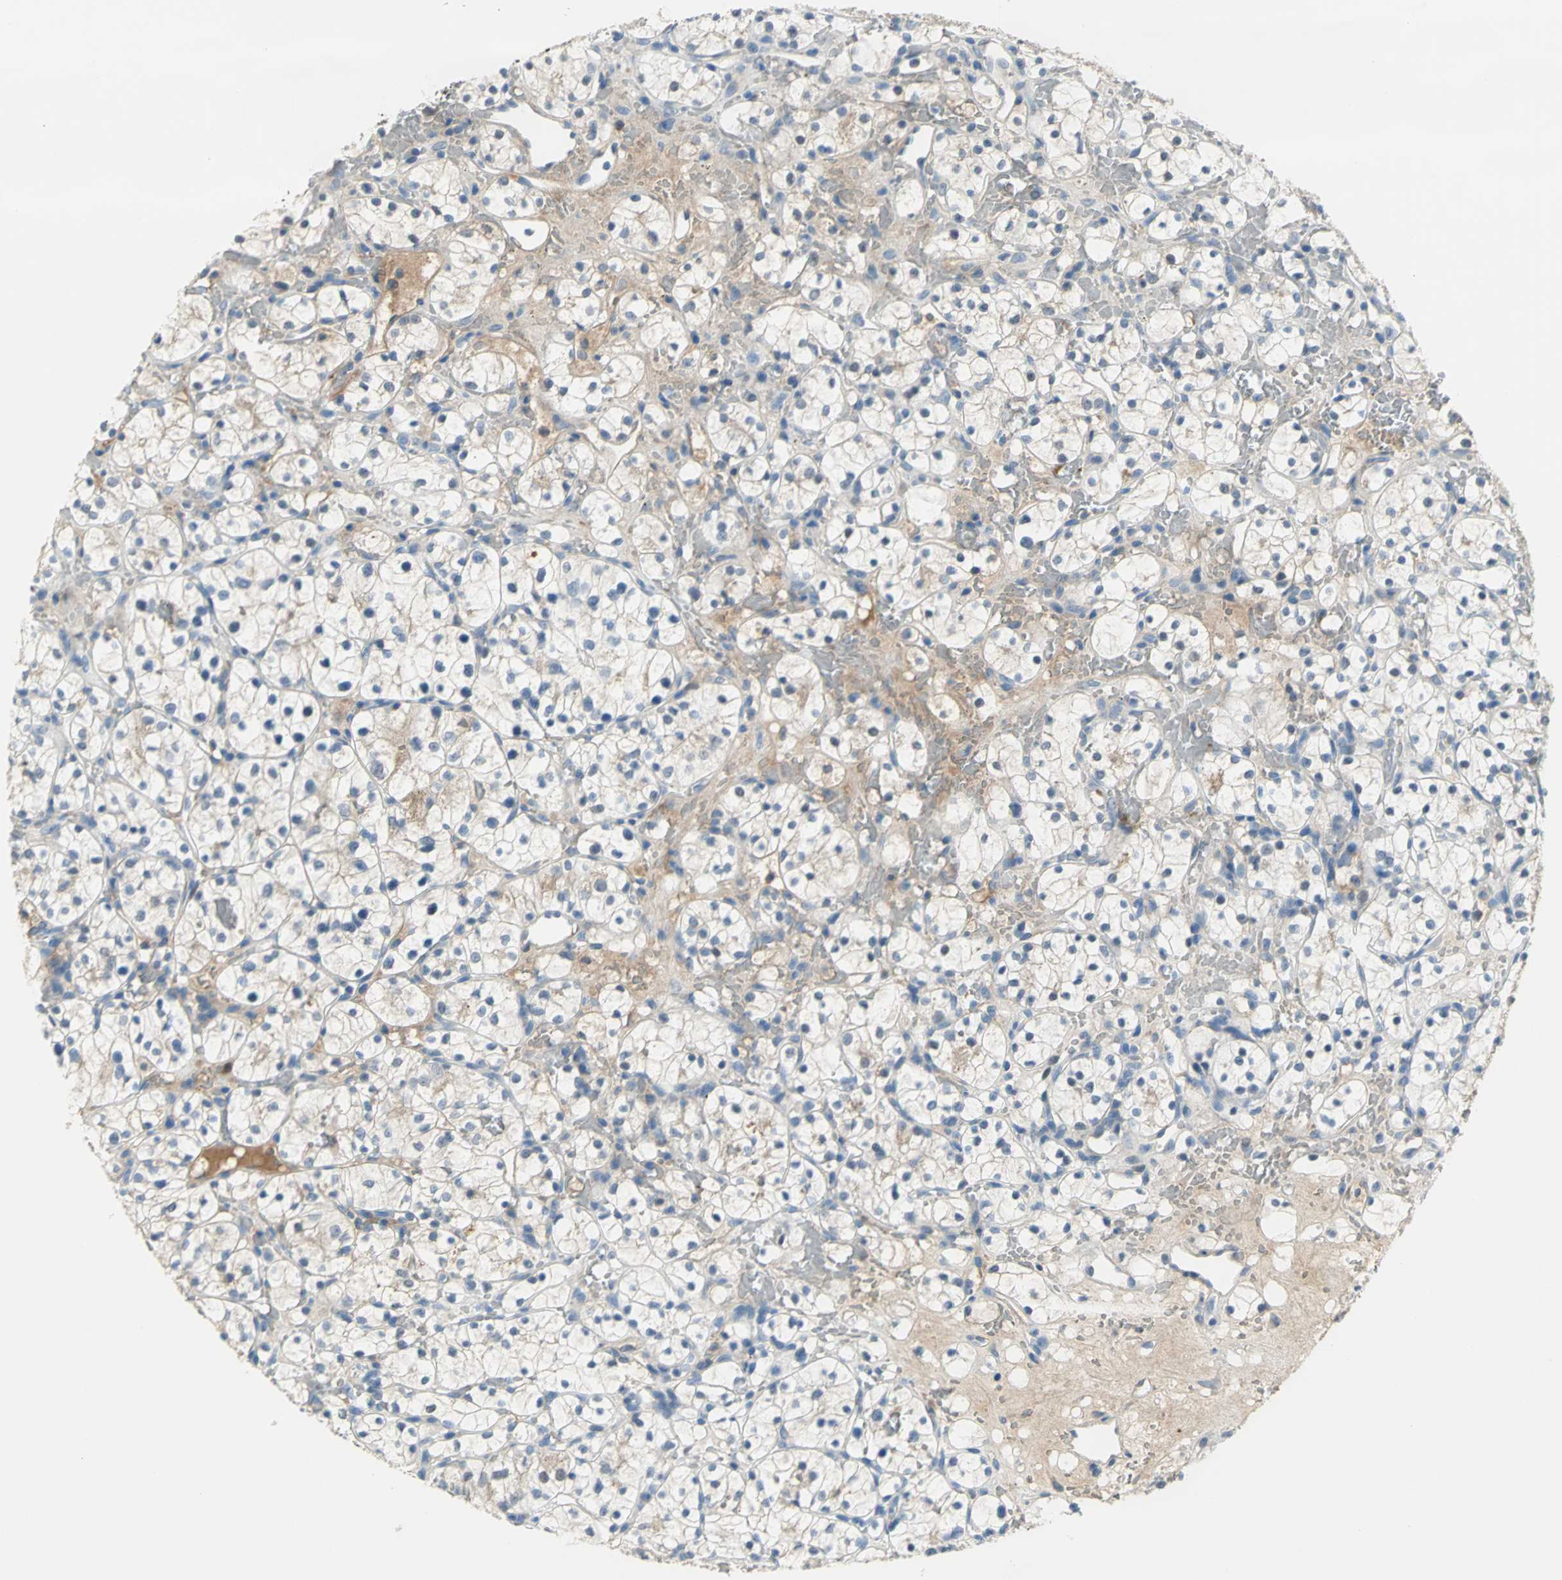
{"staining": {"intensity": "moderate", "quantity": "25%-75%", "location": "cytoplasmic/membranous"}, "tissue": "renal cancer", "cell_type": "Tumor cells", "image_type": "cancer", "snomed": [{"axis": "morphology", "description": "Adenocarcinoma, NOS"}, {"axis": "topography", "description": "Kidney"}], "caption": "Moderate cytoplasmic/membranous positivity for a protein is present in about 25%-75% of tumor cells of adenocarcinoma (renal) using immunohistochemistry.", "gene": "ZIC1", "patient": {"sex": "female", "age": 60}}